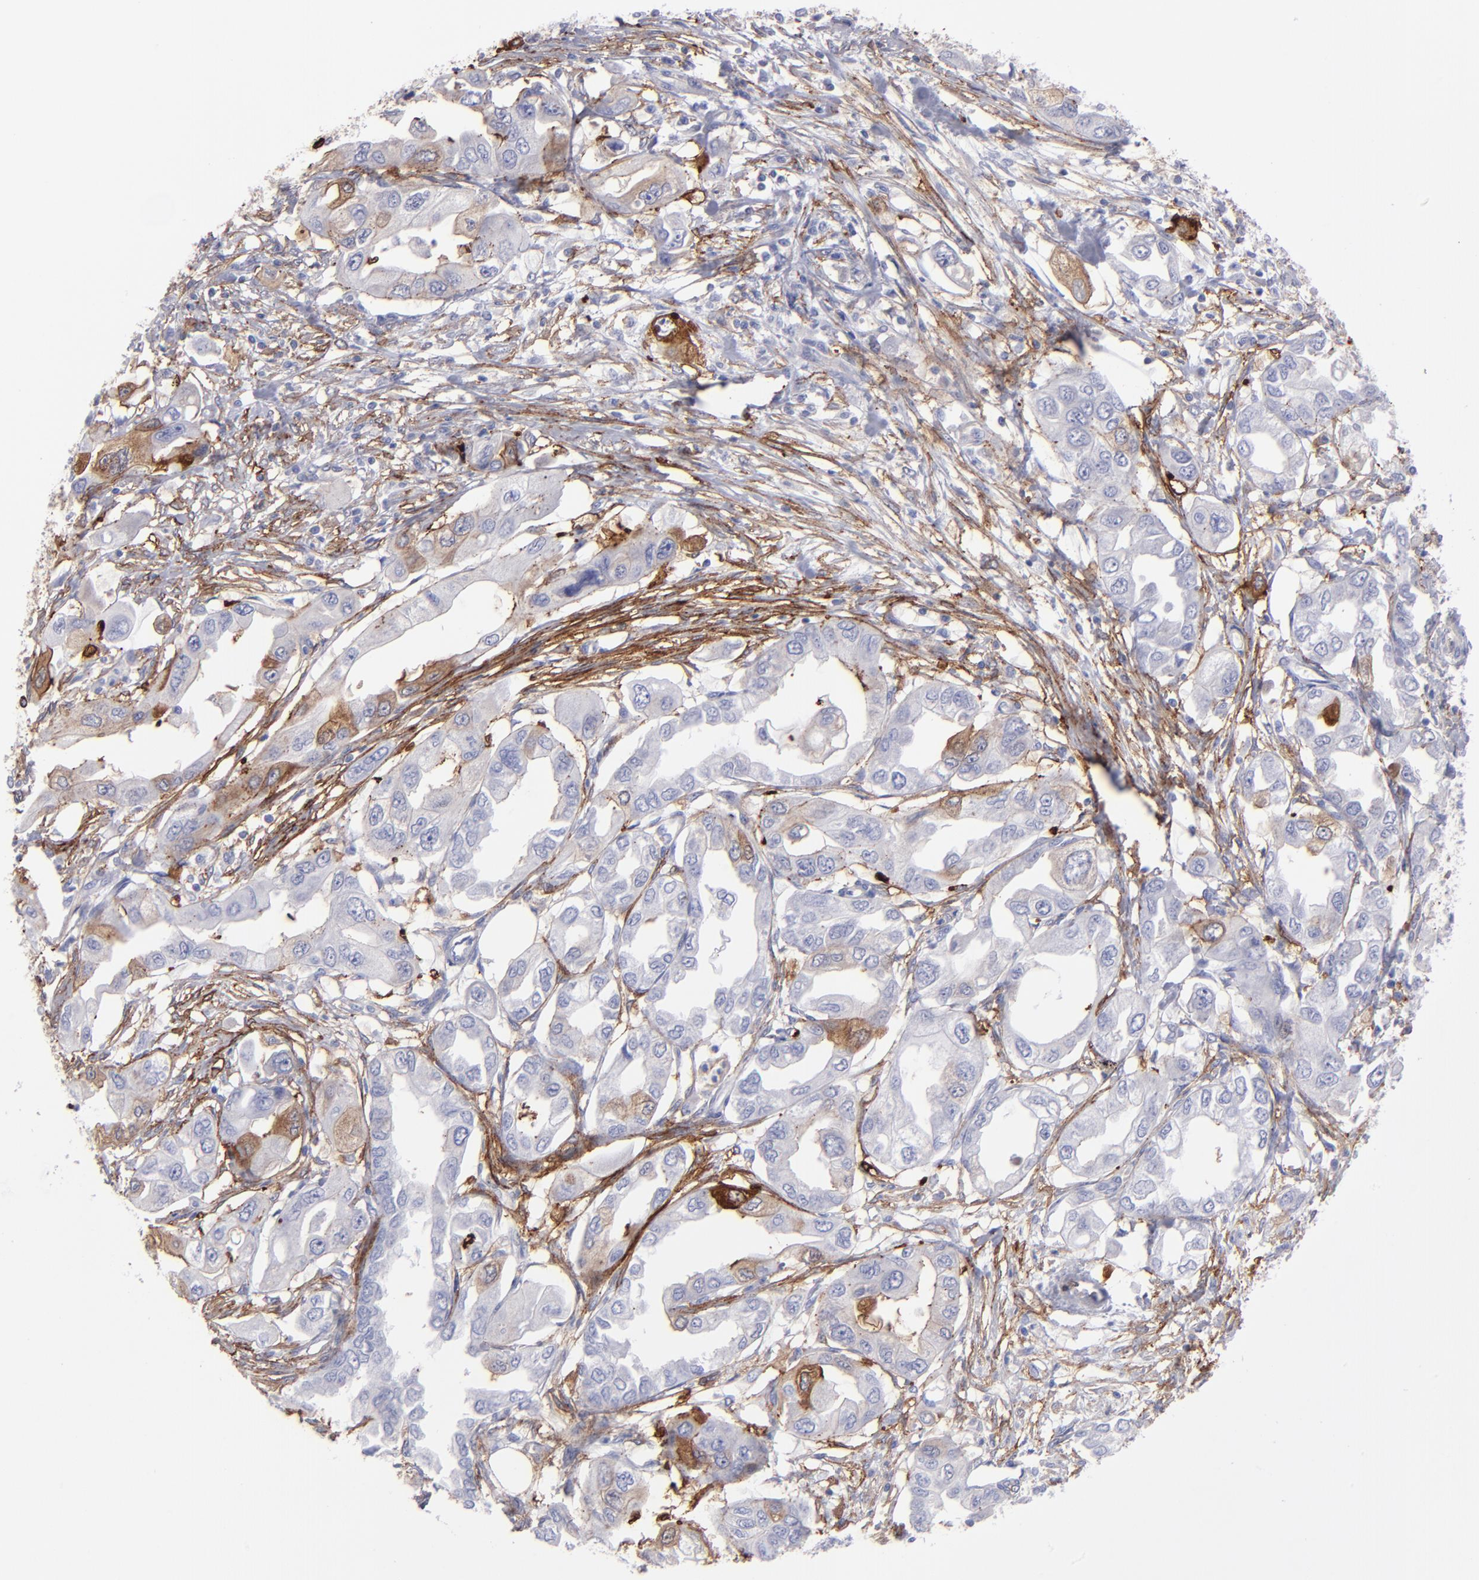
{"staining": {"intensity": "negative", "quantity": "none", "location": "none"}, "tissue": "endometrial cancer", "cell_type": "Tumor cells", "image_type": "cancer", "snomed": [{"axis": "morphology", "description": "Adenocarcinoma, NOS"}, {"axis": "topography", "description": "Endometrium"}], "caption": "This is an immunohistochemistry micrograph of human endometrial cancer. There is no staining in tumor cells.", "gene": "AHNAK2", "patient": {"sex": "female", "age": 67}}